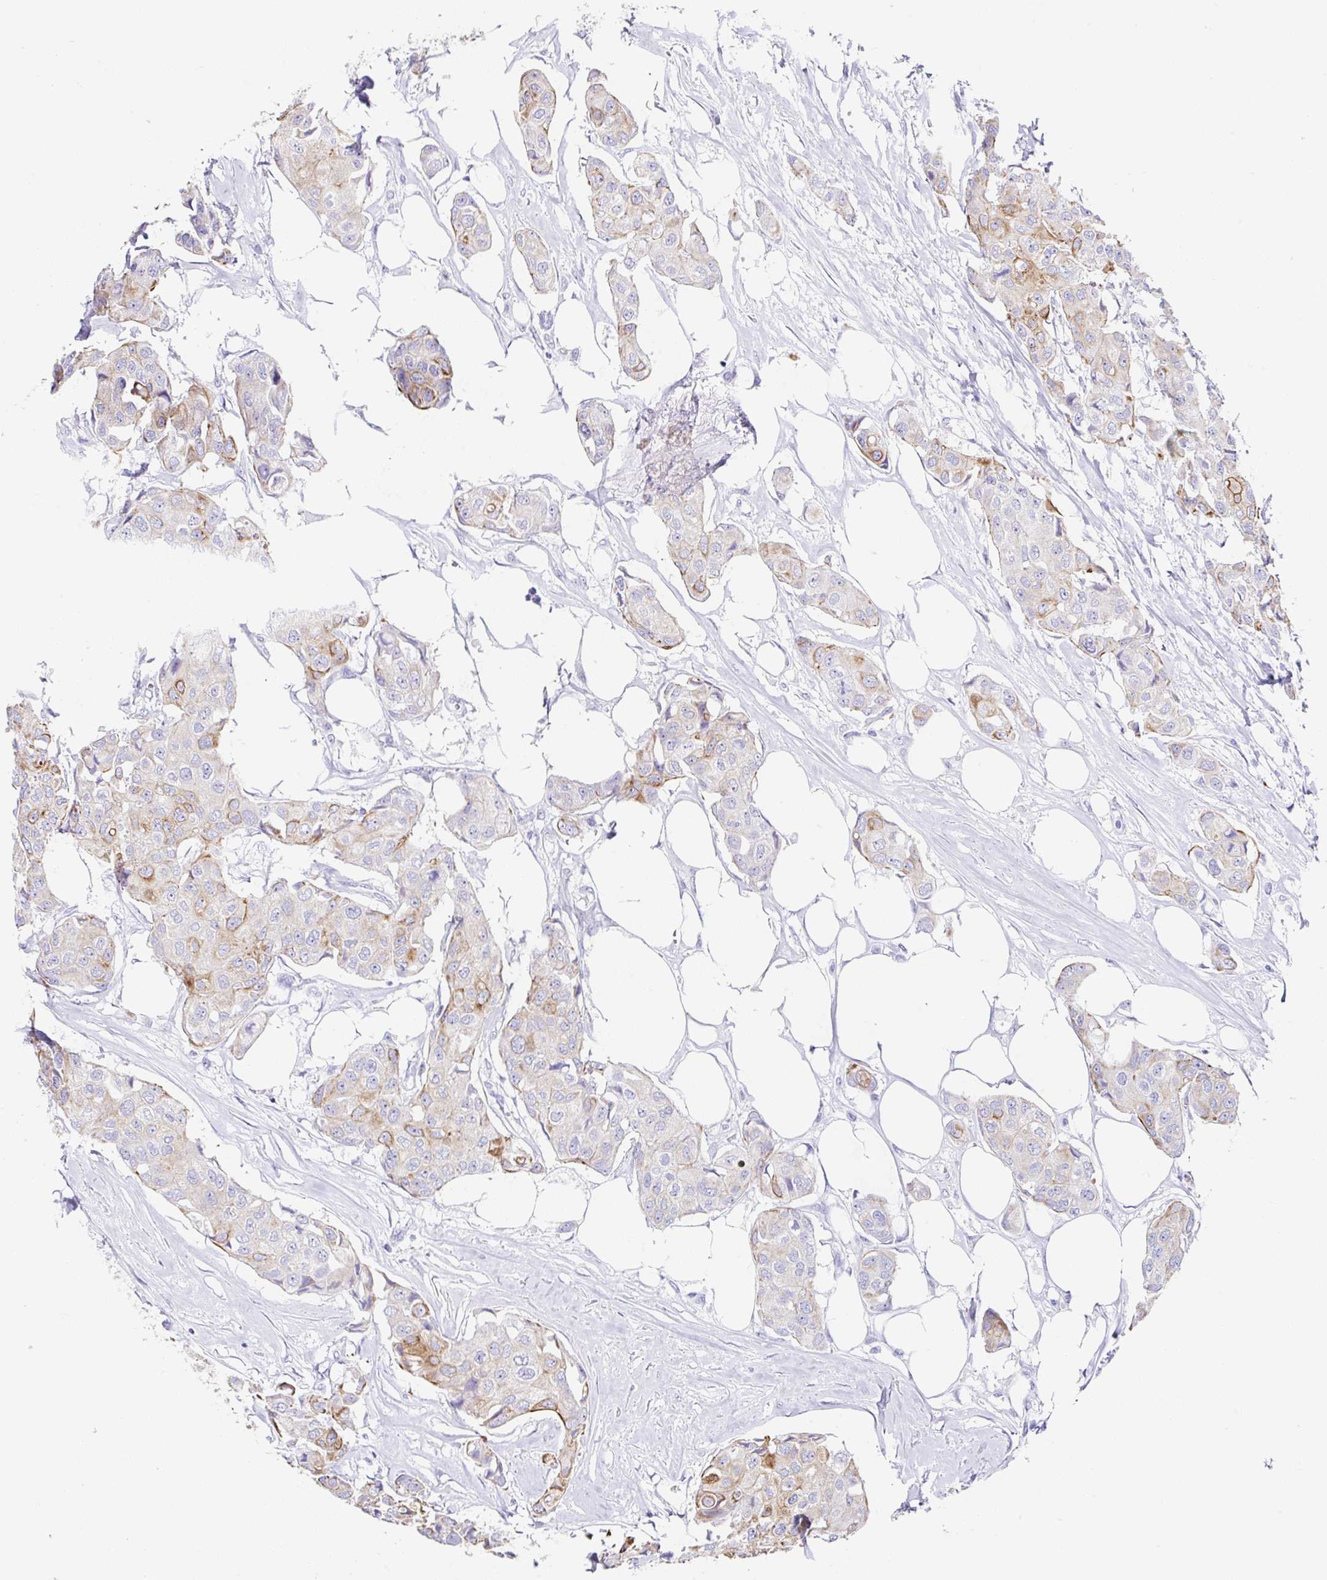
{"staining": {"intensity": "moderate", "quantity": "25%-75%", "location": "cytoplasmic/membranous"}, "tissue": "breast cancer", "cell_type": "Tumor cells", "image_type": "cancer", "snomed": [{"axis": "morphology", "description": "Duct carcinoma"}, {"axis": "topography", "description": "Breast"}, {"axis": "topography", "description": "Lymph node"}], "caption": "This histopathology image reveals immunohistochemistry (IHC) staining of human breast cancer (invasive ductal carcinoma), with medium moderate cytoplasmic/membranous expression in approximately 25%-75% of tumor cells.", "gene": "CLDND2", "patient": {"sex": "female", "age": 80}}